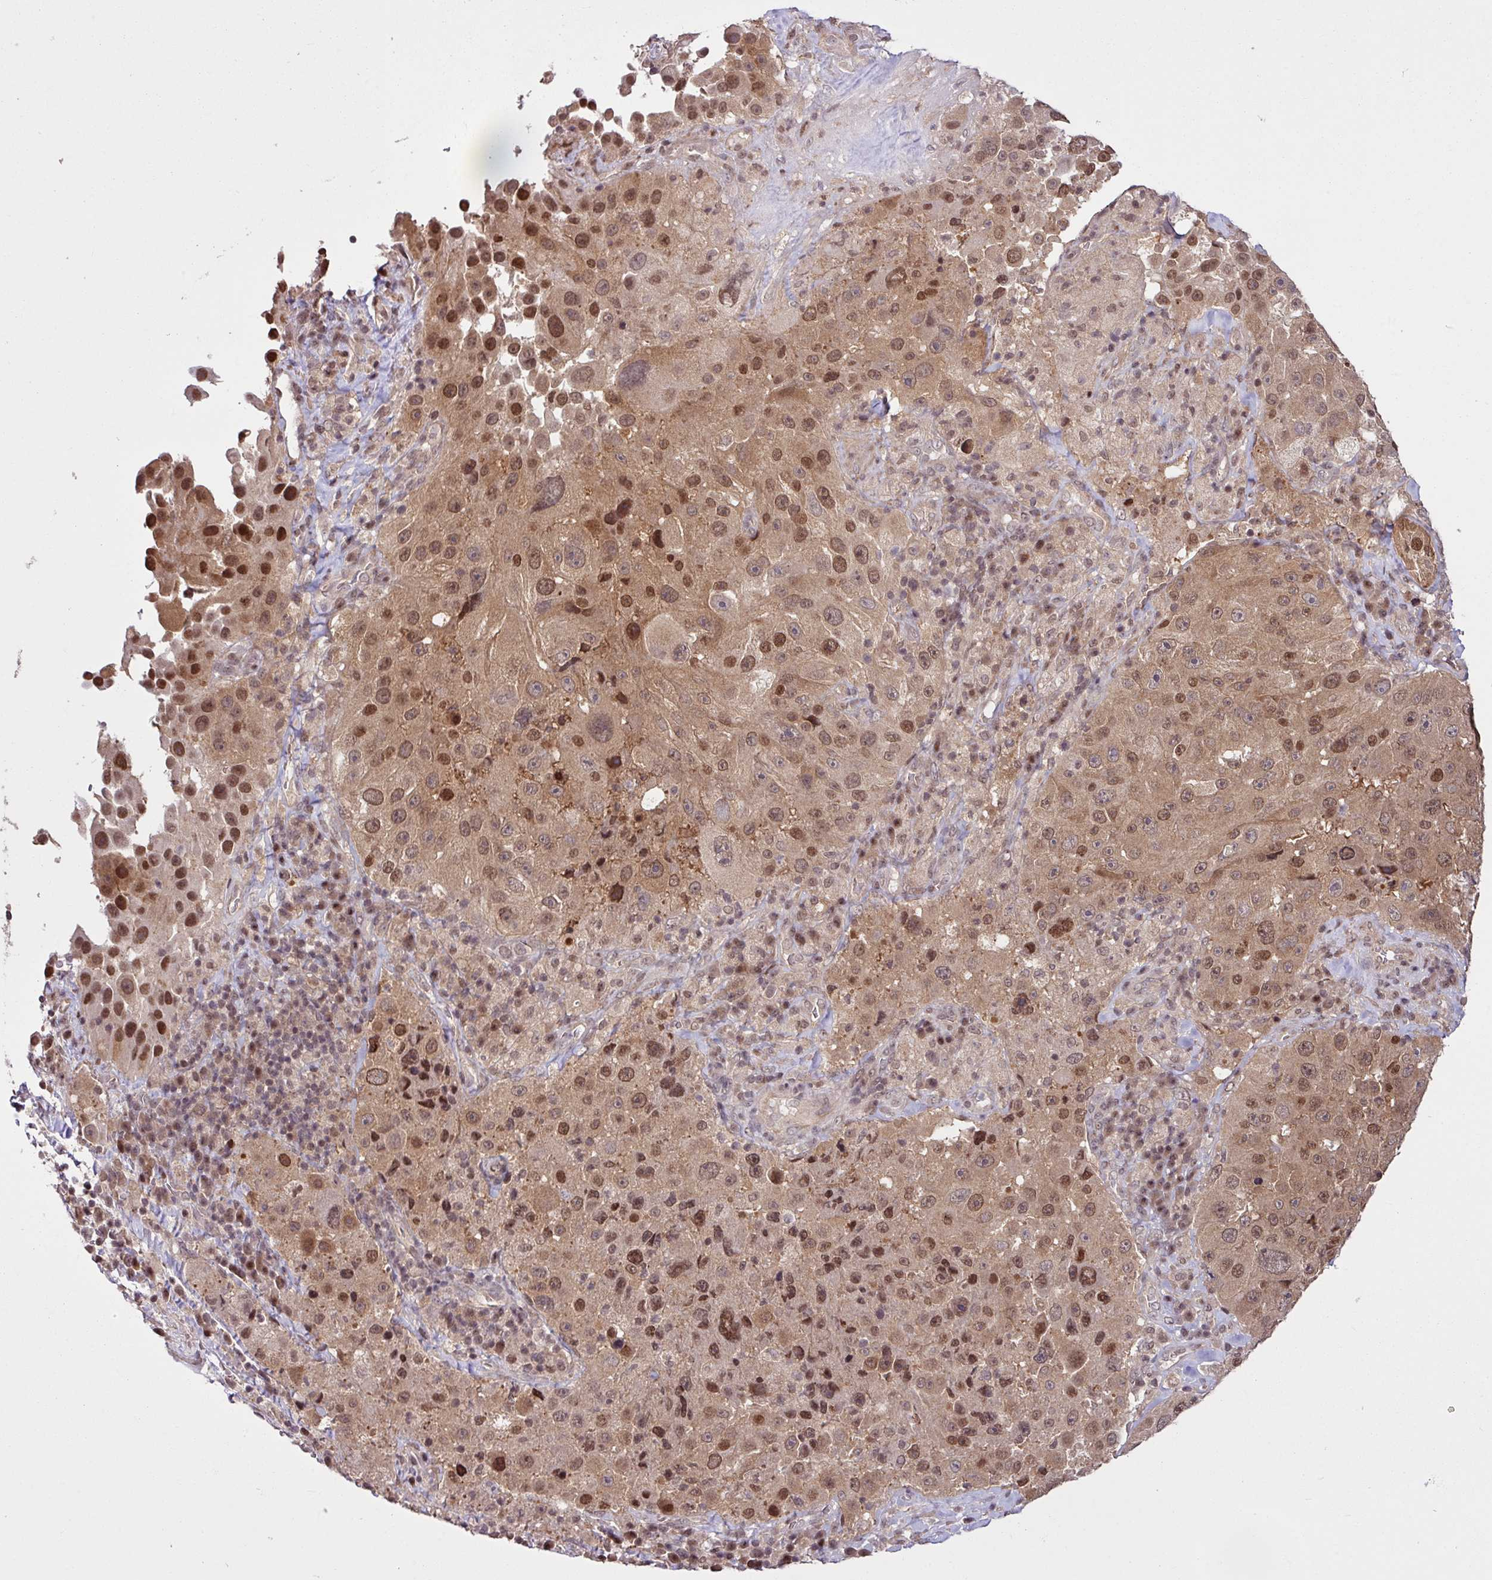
{"staining": {"intensity": "moderate", "quantity": ">75%", "location": "cytoplasmic/membranous,nuclear"}, "tissue": "melanoma", "cell_type": "Tumor cells", "image_type": "cancer", "snomed": [{"axis": "morphology", "description": "Malignant melanoma, Metastatic site"}, {"axis": "topography", "description": "Lymph node"}], "caption": "High-power microscopy captured an immunohistochemistry micrograph of melanoma, revealing moderate cytoplasmic/membranous and nuclear expression in about >75% of tumor cells. (Stains: DAB (3,3'-diaminobenzidine) in brown, nuclei in blue, Microscopy: brightfield microscopy at high magnification).", "gene": "ITPKC", "patient": {"sex": "male", "age": 62}}